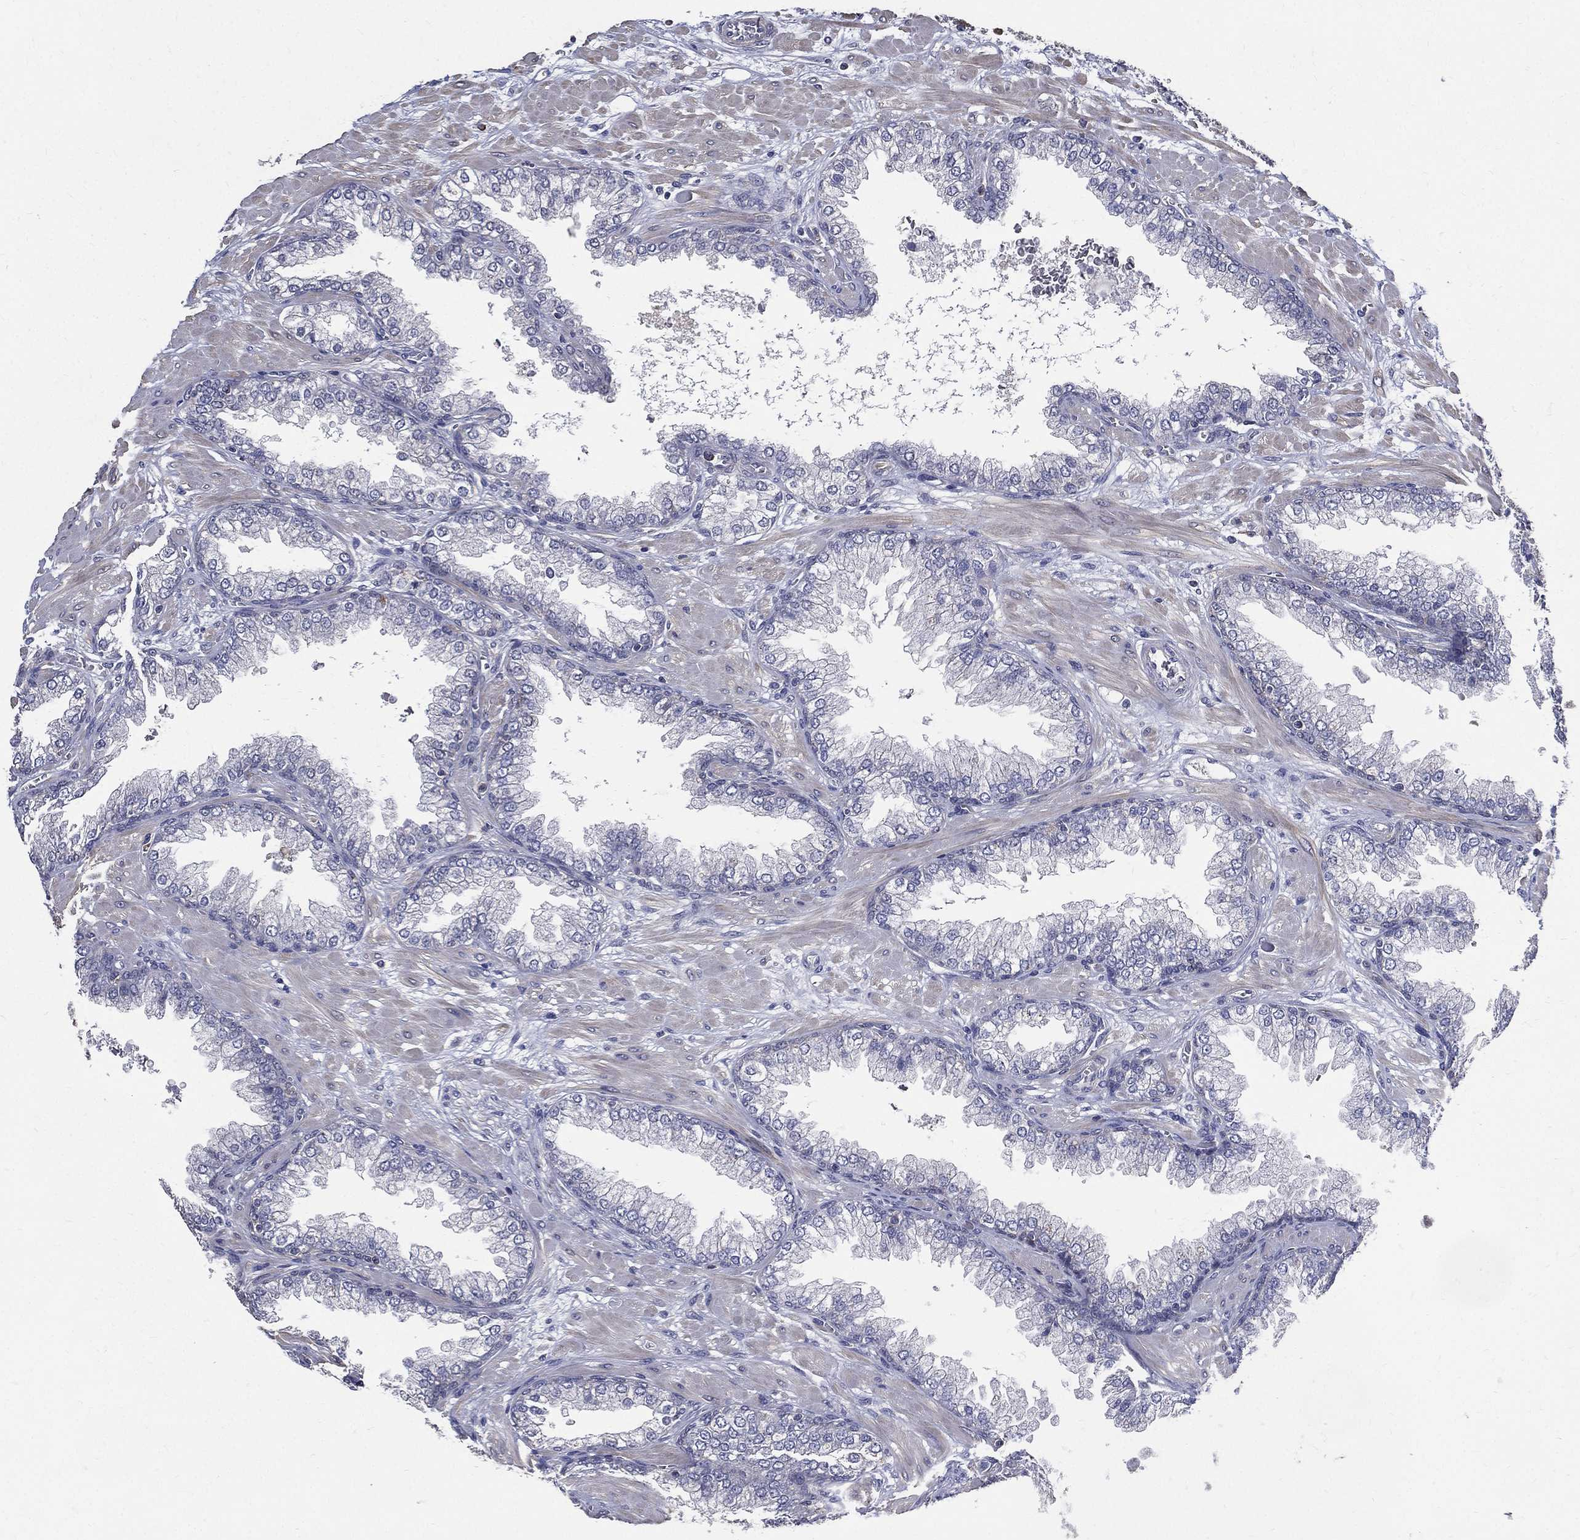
{"staining": {"intensity": "negative", "quantity": "none", "location": "none"}, "tissue": "prostate cancer", "cell_type": "Tumor cells", "image_type": "cancer", "snomed": [{"axis": "morphology", "description": "Adenocarcinoma, Low grade"}, {"axis": "topography", "description": "Prostate"}], "caption": "DAB immunohistochemical staining of prostate cancer (low-grade adenocarcinoma) exhibits no significant positivity in tumor cells.", "gene": "SERPINB2", "patient": {"sex": "male", "age": 57}}